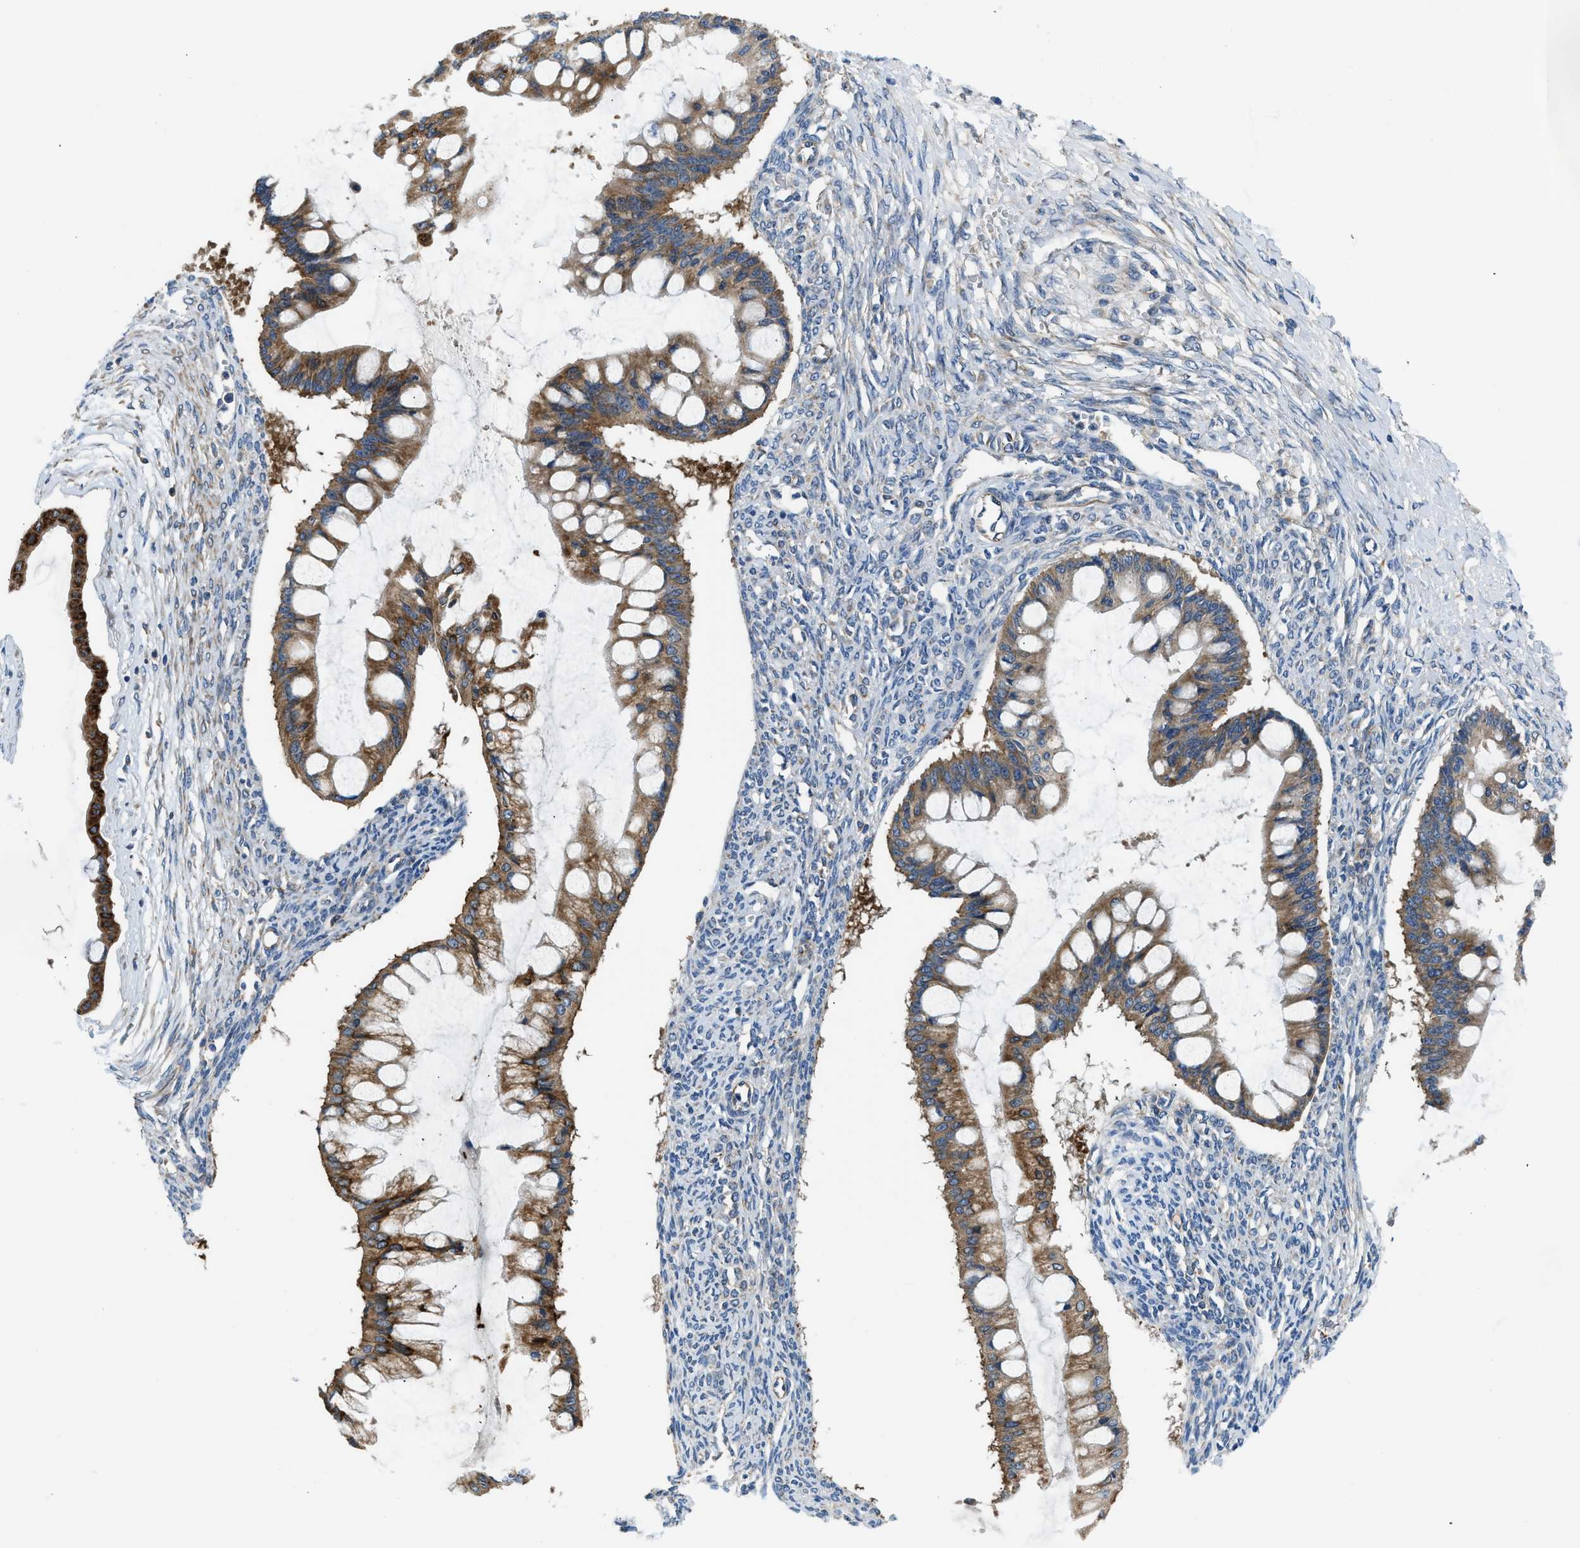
{"staining": {"intensity": "moderate", "quantity": ">75%", "location": "cytoplasmic/membranous"}, "tissue": "ovarian cancer", "cell_type": "Tumor cells", "image_type": "cancer", "snomed": [{"axis": "morphology", "description": "Cystadenocarcinoma, mucinous, NOS"}, {"axis": "topography", "description": "Ovary"}], "caption": "Immunohistochemistry image of neoplastic tissue: ovarian mucinous cystadenocarcinoma stained using immunohistochemistry shows medium levels of moderate protein expression localized specifically in the cytoplasmic/membranous of tumor cells, appearing as a cytoplasmic/membranous brown color.", "gene": "LPIN2", "patient": {"sex": "female", "age": 73}}